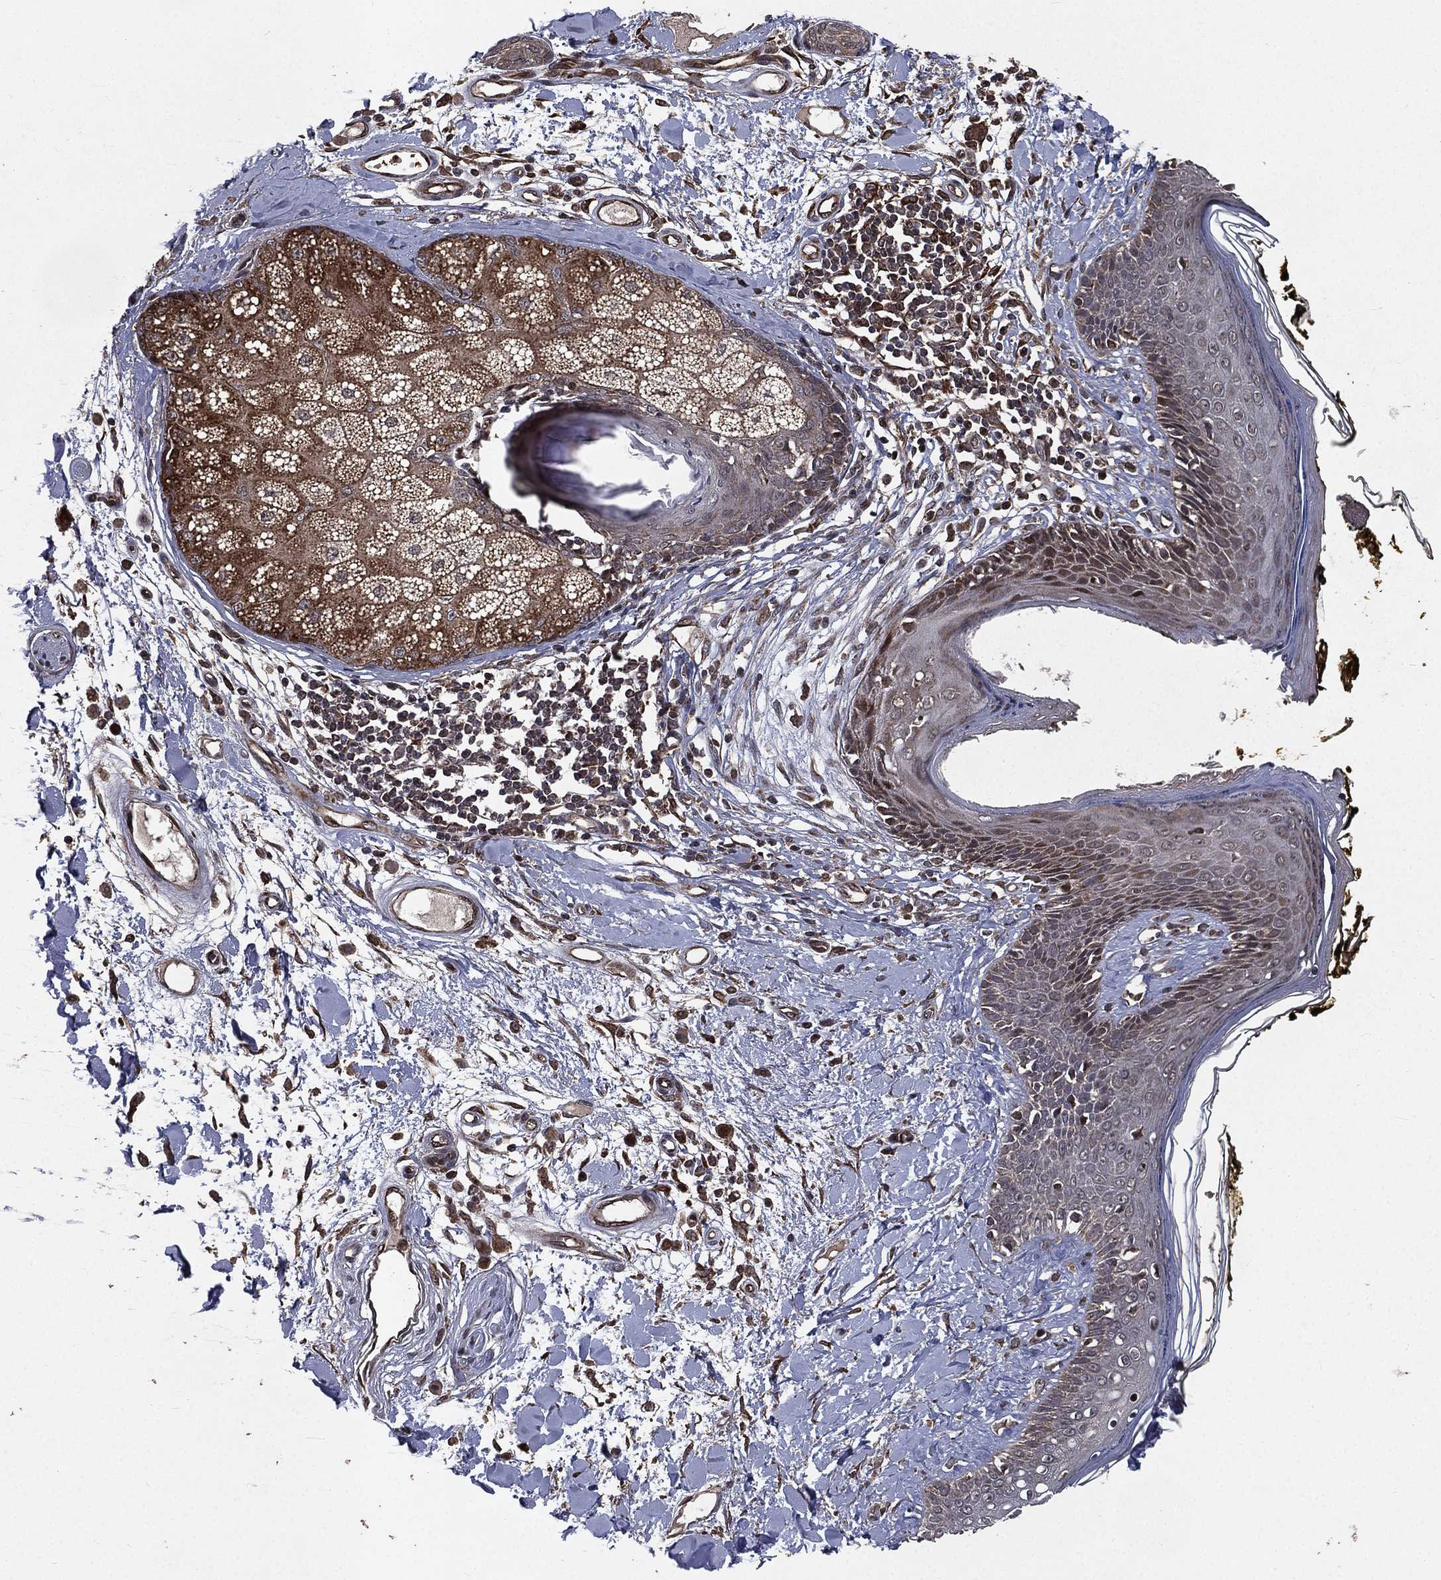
{"staining": {"intensity": "negative", "quantity": "none", "location": "none"}, "tissue": "skin", "cell_type": "Fibroblasts", "image_type": "normal", "snomed": [{"axis": "morphology", "description": "Normal tissue, NOS"}, {"axis": "topography", "description": "Skin"}], "caption": "An immunohistochemistry micrograph of unremarkable skin is shown. There is no staining in fibroblasts of skin. Brightfield microscopy of immunohistochemistry stained with DAB (brown) and hematoxylin (blue), captured at high magnification.", "gene": "LENG8", "patient": {"sex": "male", "age": 76}}